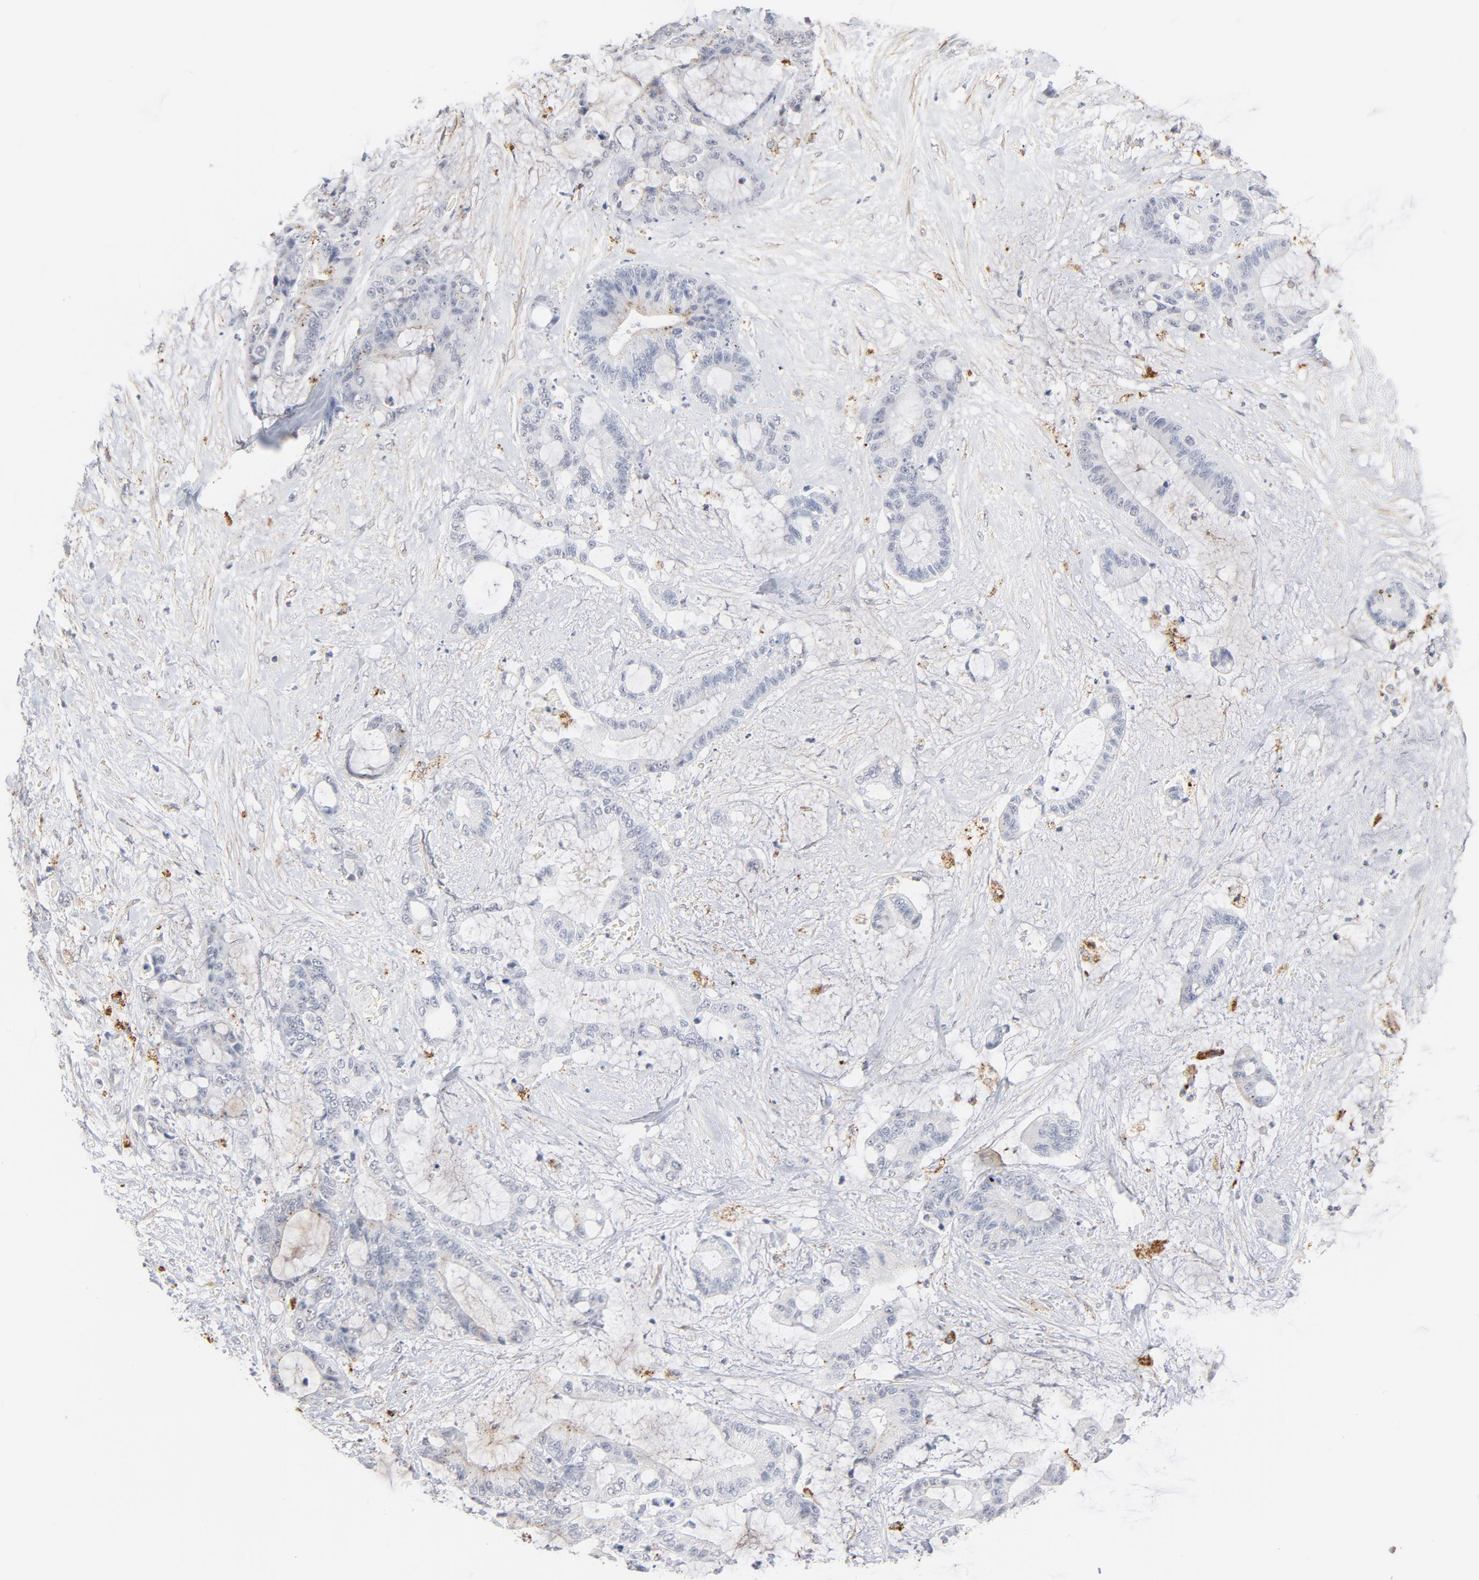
{"staining": {"intensity": "weak", "quantity": "<25%", "location": "cytoplasmic/membranous"}, "tissue": "liver cancer", "cell_type": "Tumor cells", "image_type": "cancer", "snomed": [{"axis": "morphology", "description": "Cholangiocarcinoma"}, {"axis": "topography", "description": "Liver"}], "caption": "High magnification brightfield microscopy of cholangiocarcinoma (liver) stained with DAB (3,3'-diaminobenzidine) (brown) and counterstained with hematoxylin (blue): tumor cells show no significant positivity.", "gene": "LTBP2", "patient": {"sex": "female", "age": 73}}